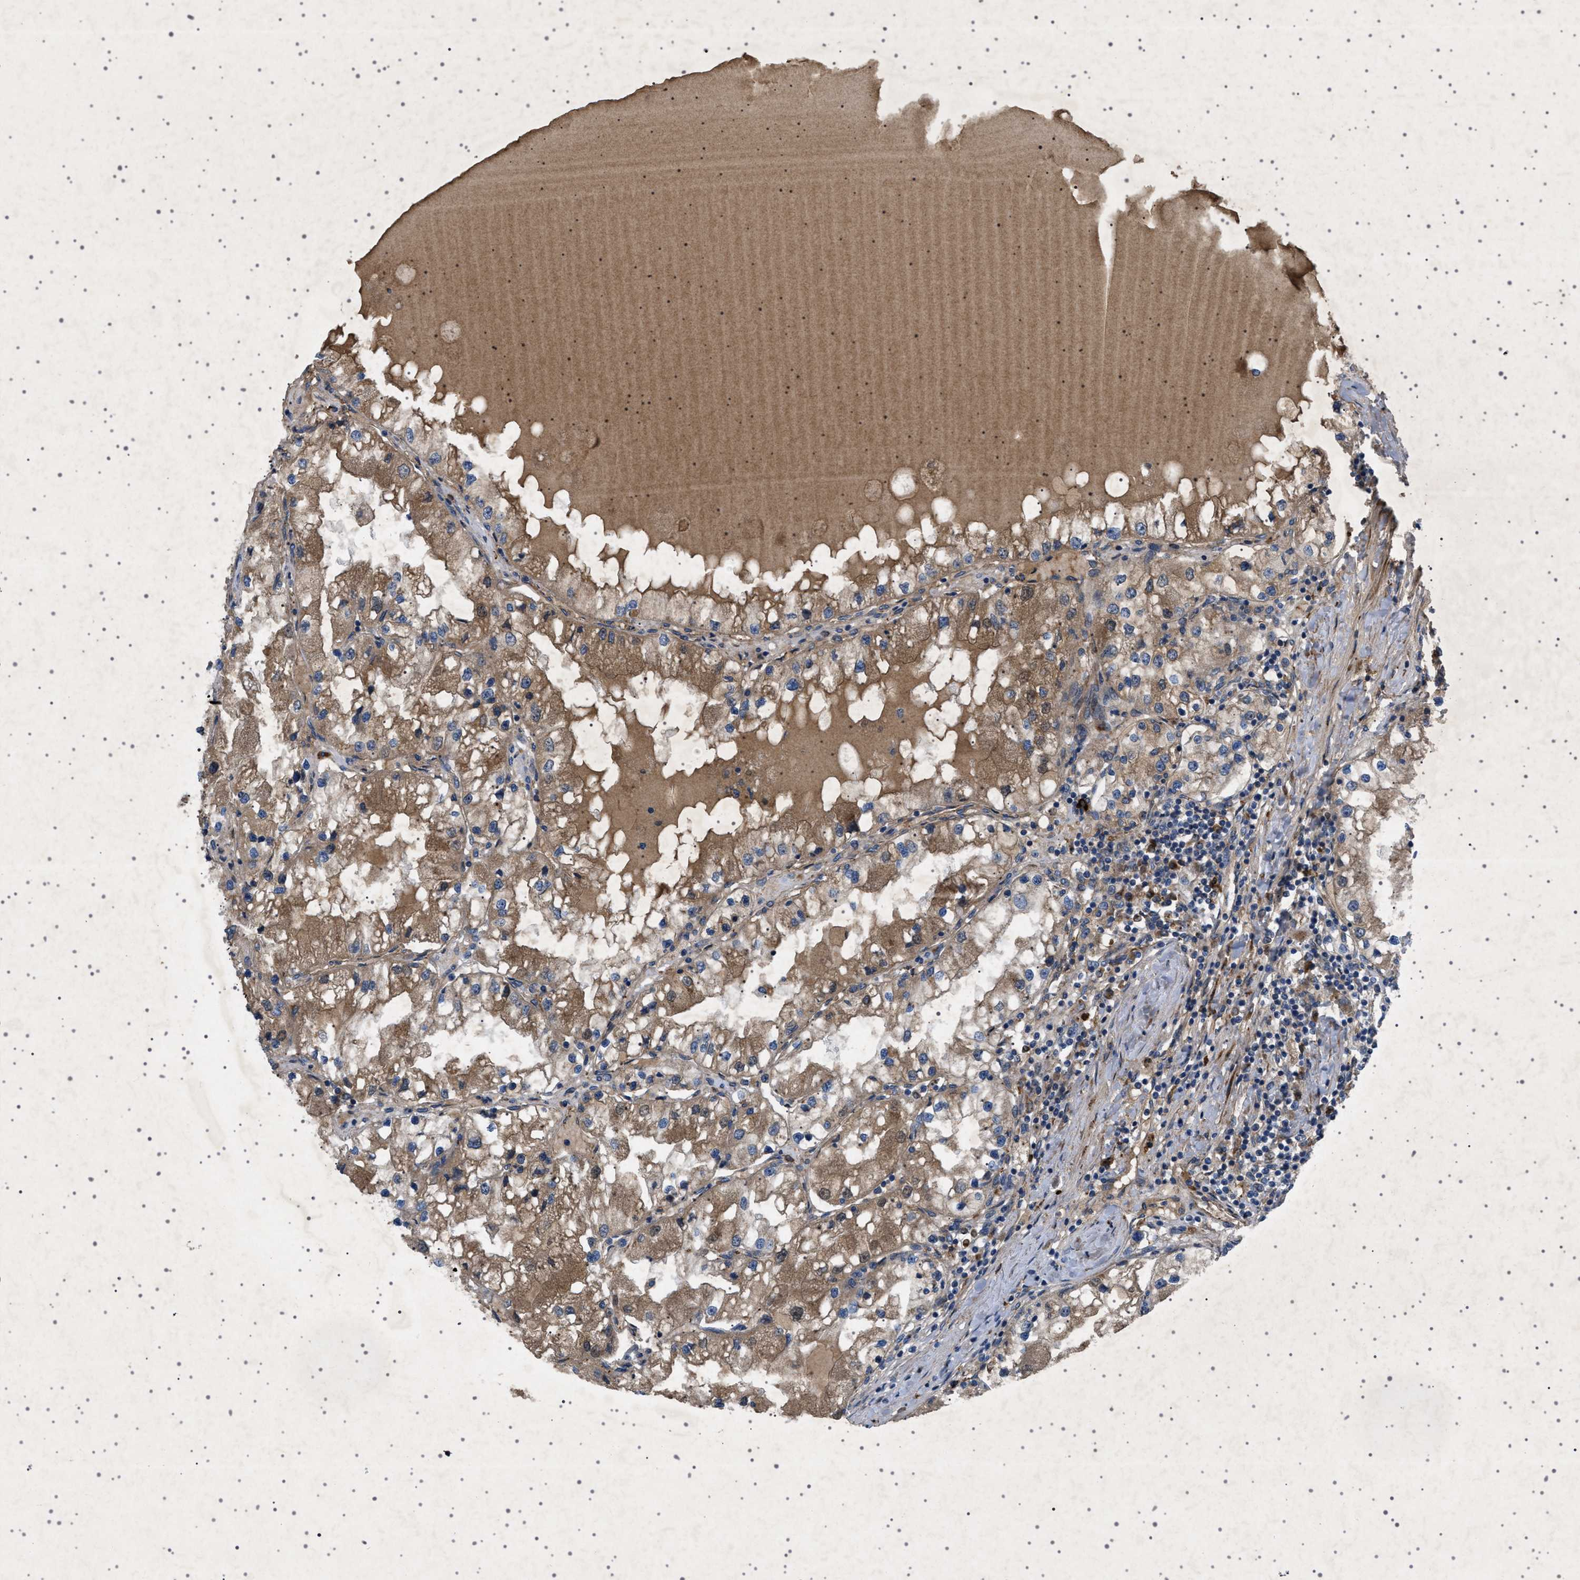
{"staining": {"intensity": "moderate", "quantity": ">75%", "location": "cytoplasmic/membranous"}, "tissue": "renal cancer", "cell_type": "Tumor cells", "image_type": "cancer", "snomed": [{"axis": "morphology", "description": "Adenocarcinoma, NOS"}, {"axis": "topography", "description": "Kidney"}], "caption": "This histopathology image reveals immunohistochemistry staining of human adenocarcinoma (renal), with medium moderate cytoplasmic/membranous positivity in about >75% of tumor cells.", "gene": "CCDC186", "patient": {"sex": "male", "age": 68}}